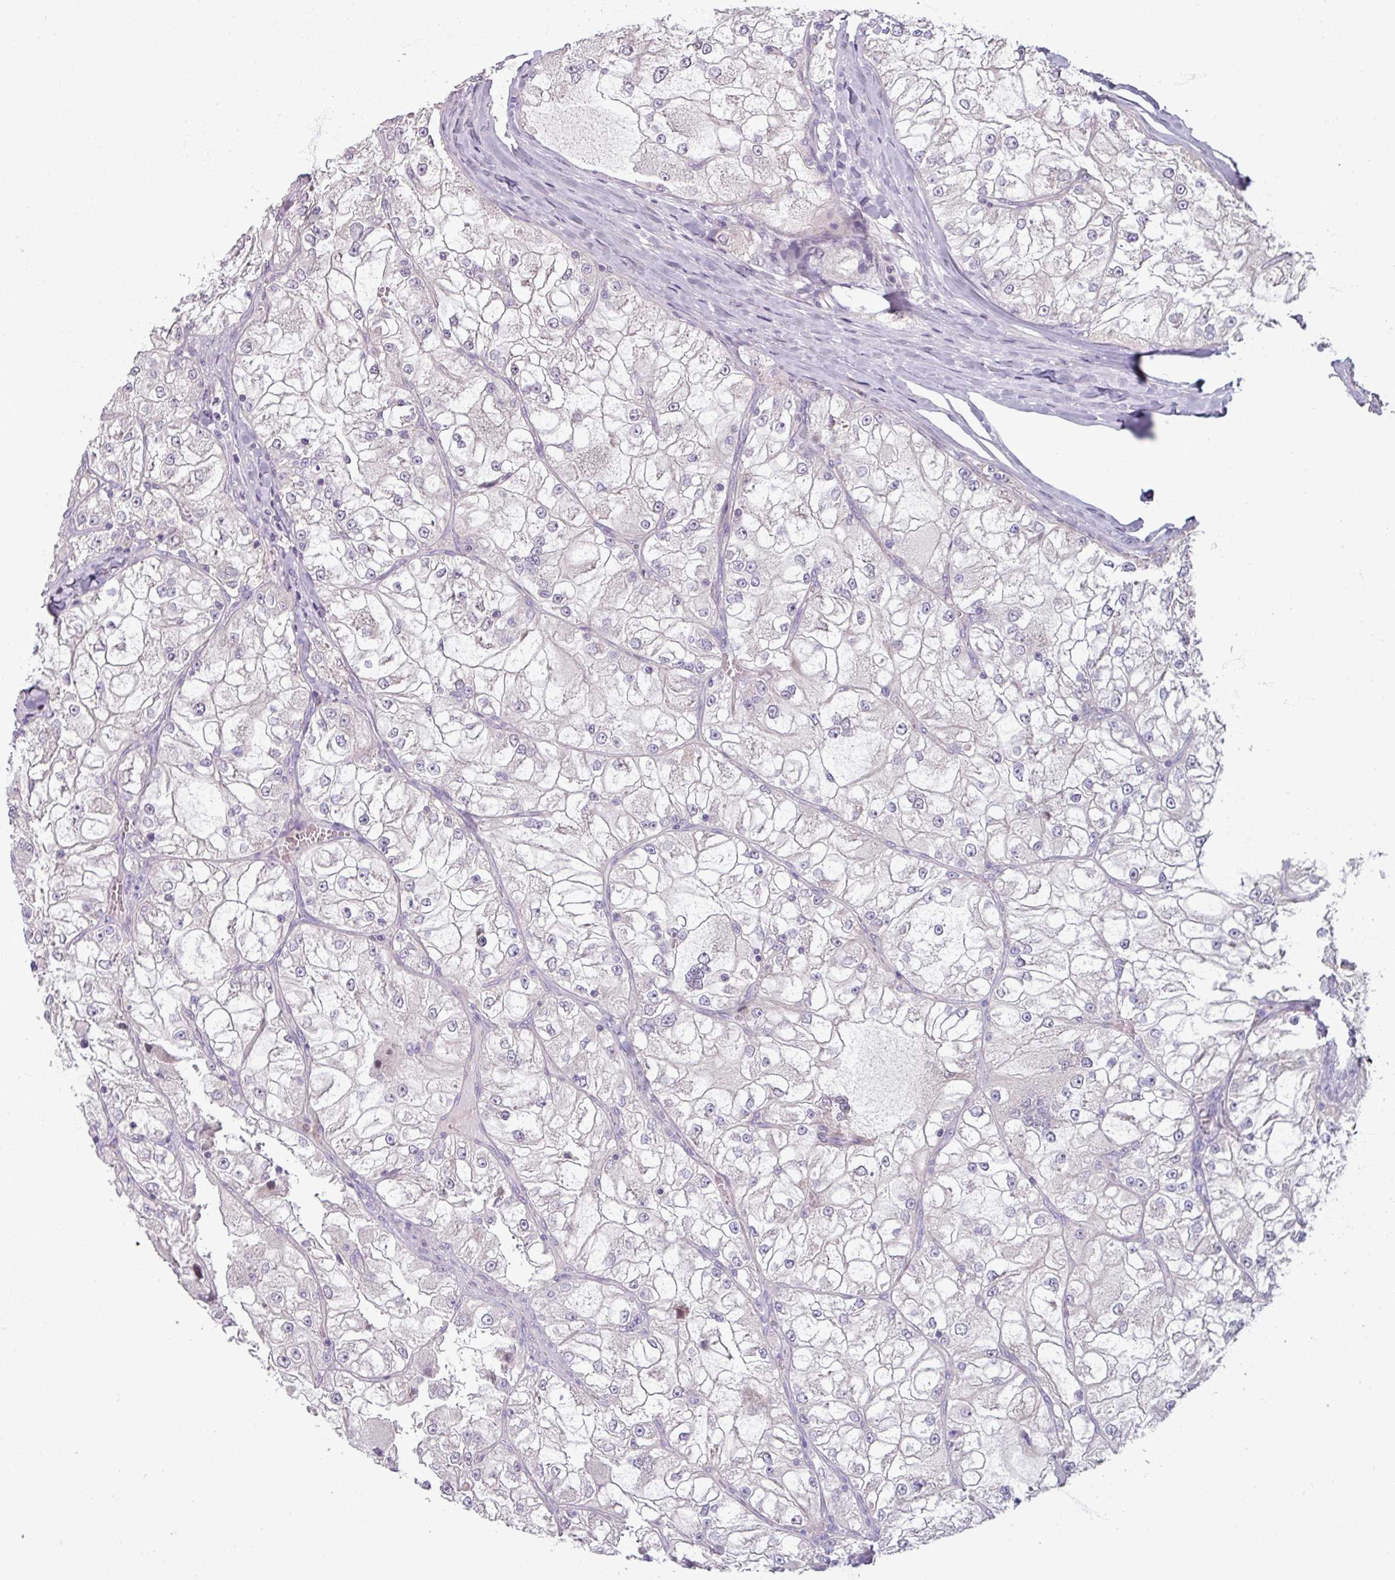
{"staining": {"intensity": "negative", "quantity": "none", "location": "none"}, "tissue": "renal cancer", "cell_type": "Tumor cells", "image_type": "cancer", "snomed": [{"axis": "morphology", "description": "Adenocarcinoma, NOS"}, {"axis": "topography", "description": "Kidney"}], "caption": "Protein analysis of adenocarcinoma (renal) exhibits no significant staining in tumor cells.", "gene": "SMIM11", "patient": {"sex": "female", "age": 72}}